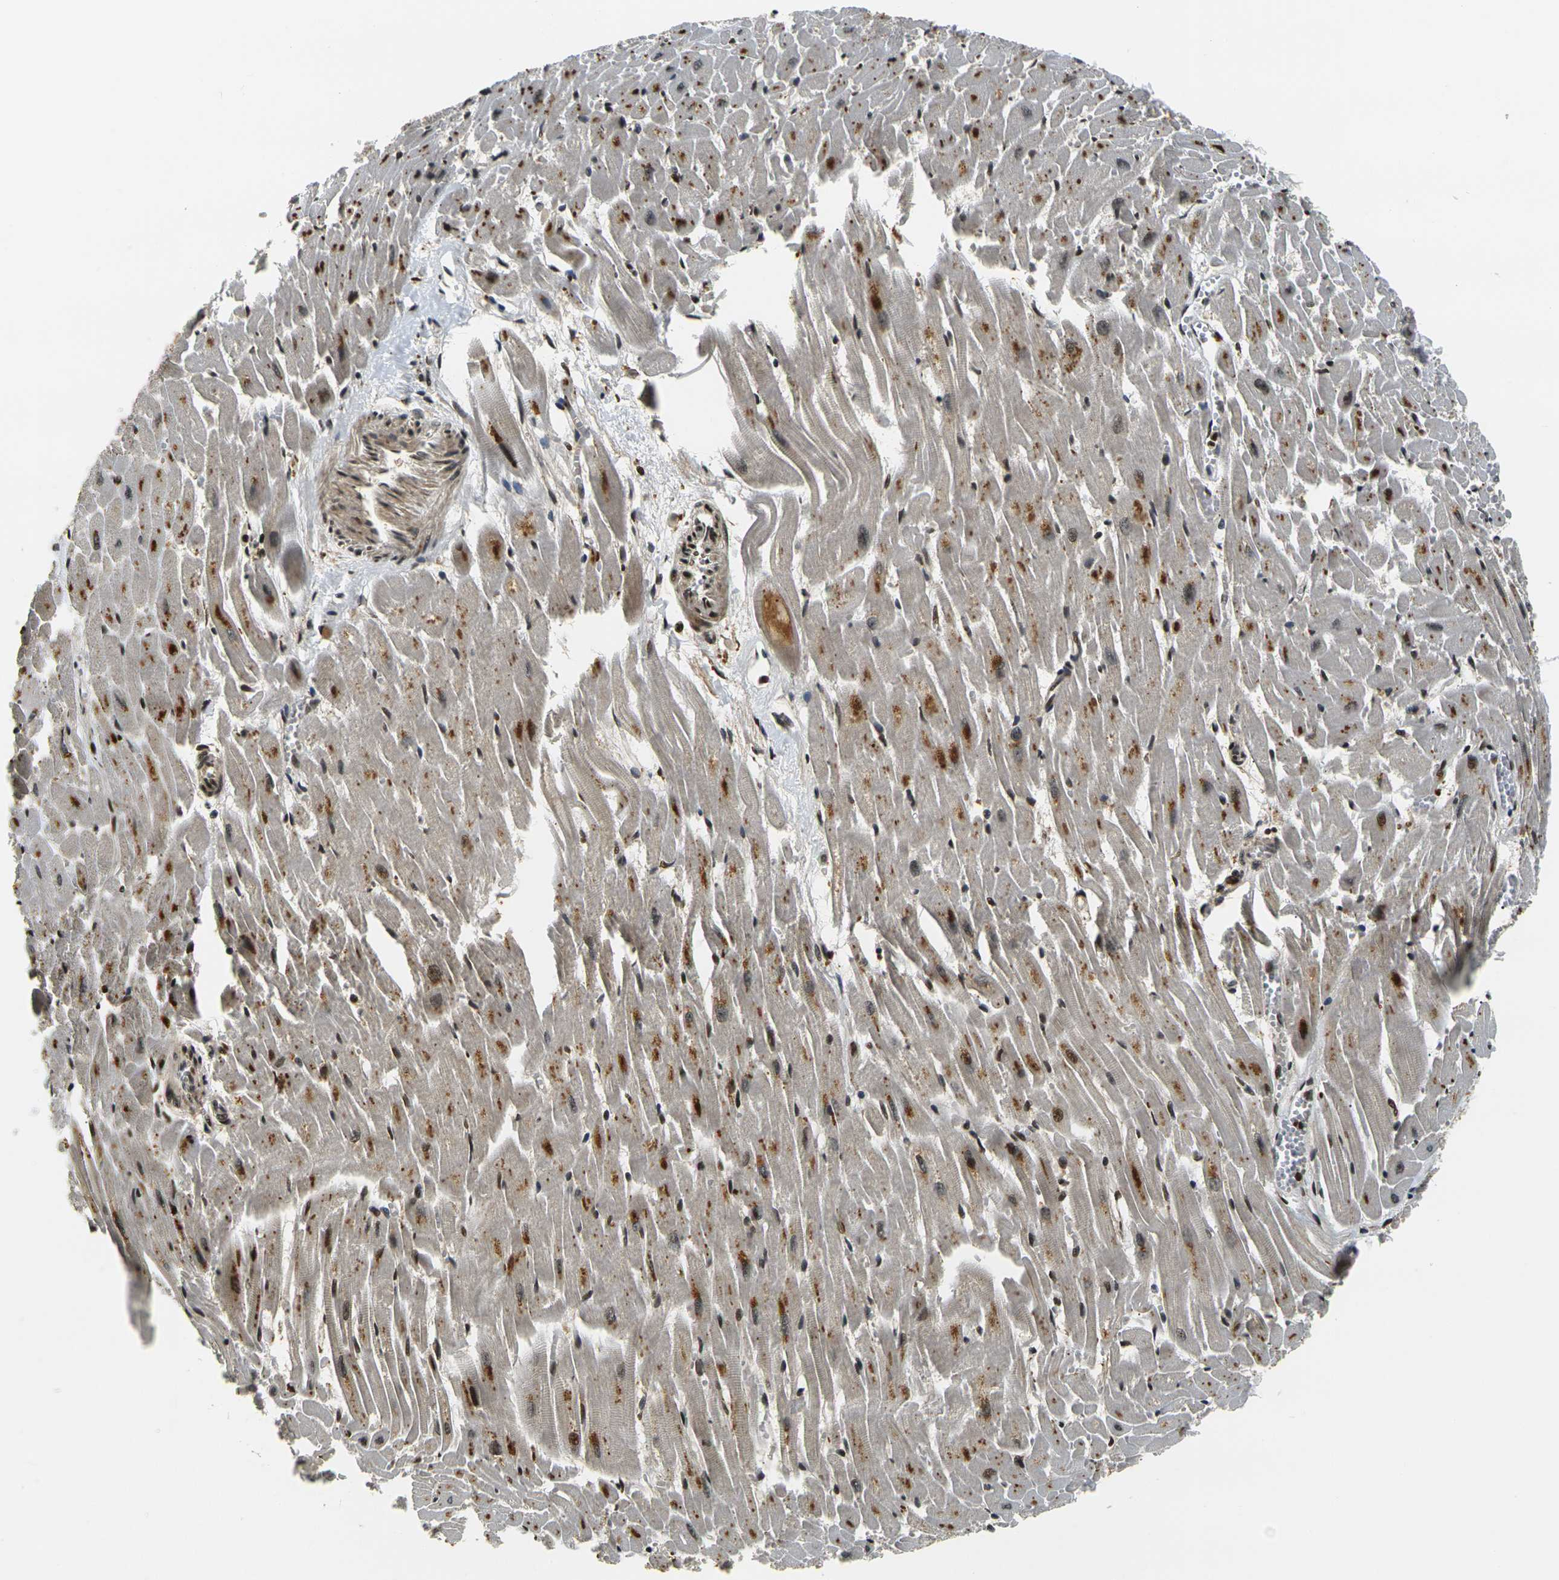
{"staining": {"intensity": "moderate", "quantity": ">75%", "location": "cytoplasmic/membranous,nuclear"}, "tissue": "heart muscle", "cell_type": "Cardiomyocytes", "image_type": "normal", "snomed": [{"axis": "morphology", "description": "Normal tissue, NOS"}, {"axis": "topography", "description": "Heart"}], "caption": "Protein staining exhibits moderate cytoplasmic/membranous,nuclear expression in approximately >75% of cardiomyocytes in unremarkable heart muscle. The staining is performed using DAB brown chromogen to label protein expression. The nuclei are counter-stained blue using hematoxylin.", "gene": "ACTL6A", "patient": {"sex": "female", "age": 19}}